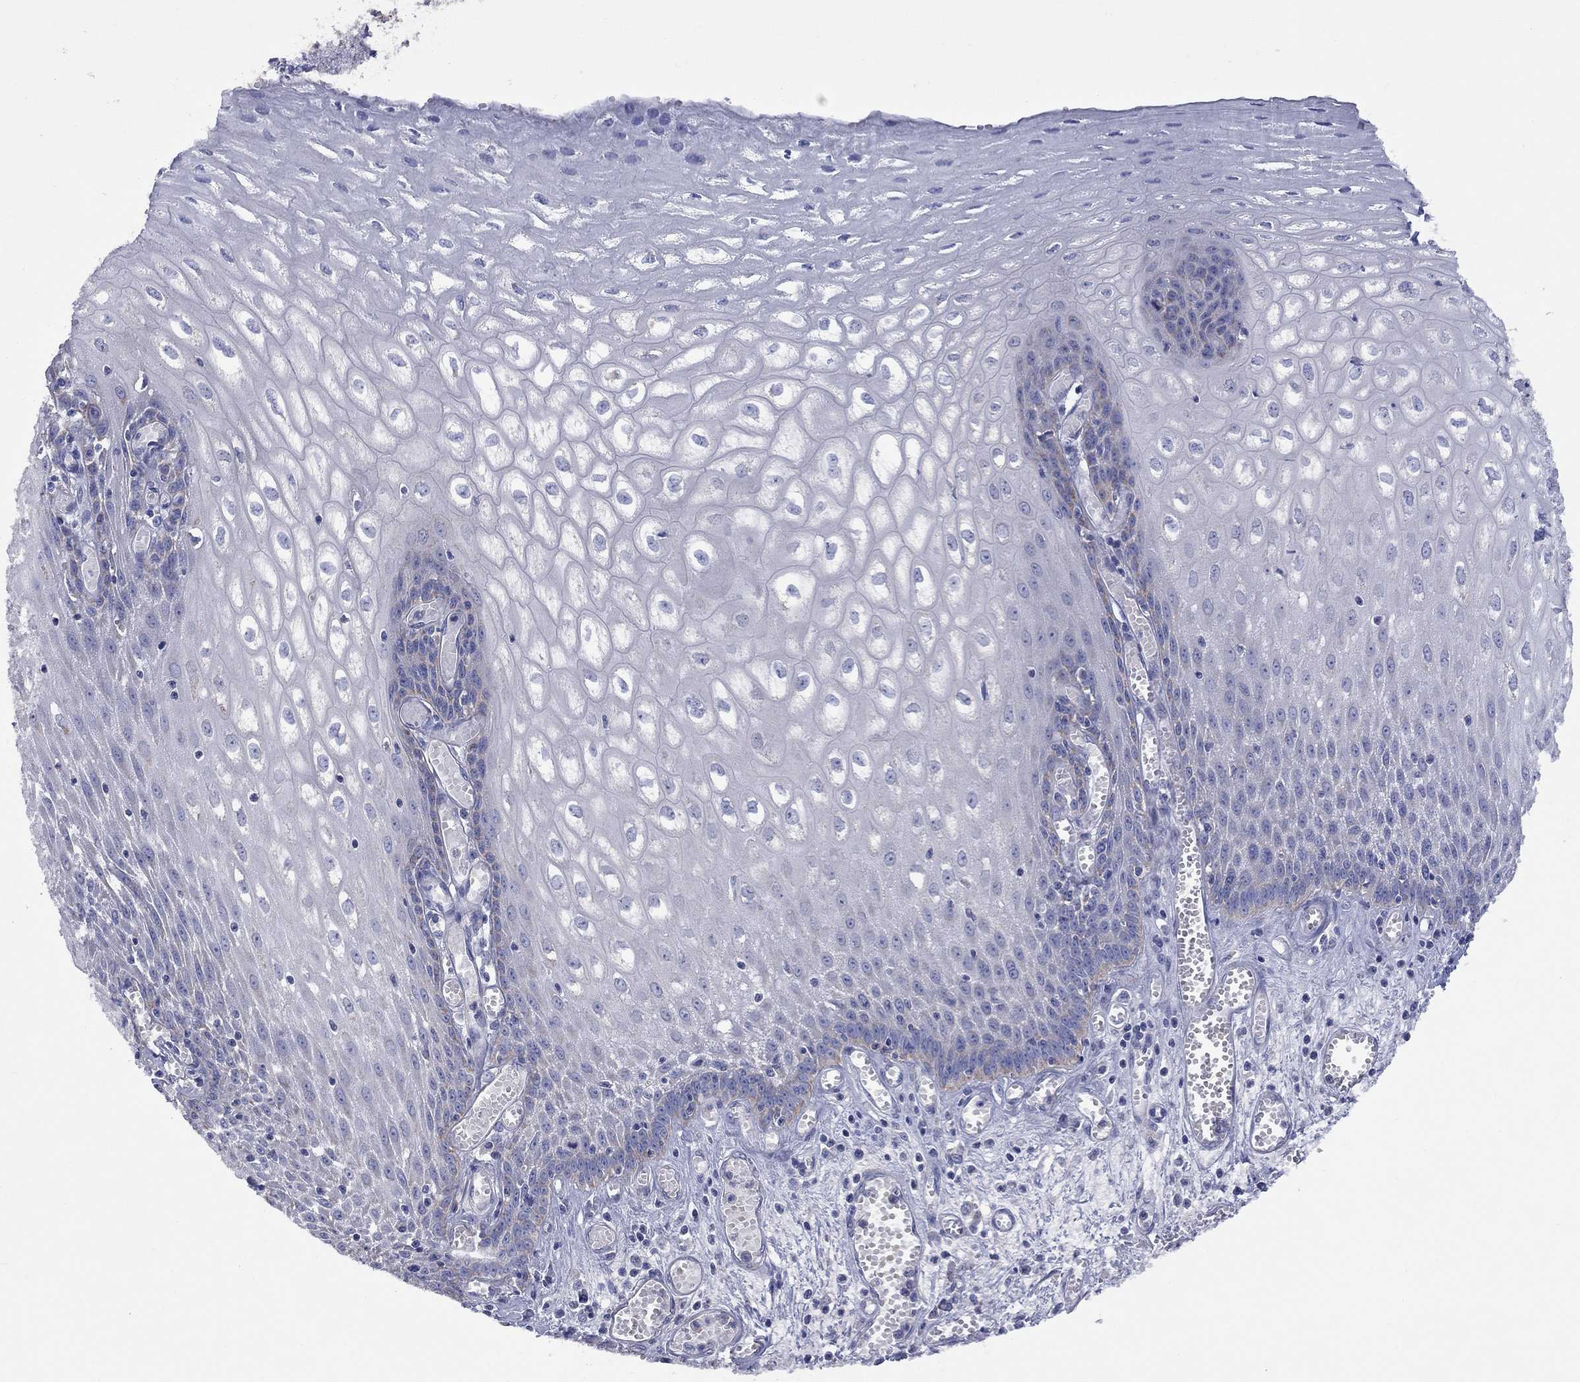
{"staining": {"intensity": "negative", "quantity": "none", "location": "none"}, "tissue": "esophagus", "cell_type": "Squamous epithelial cells", "image_type": "normal", "snomed": [{"axis": "morphology", "description": "Normal tissue, NOS"}, {"axis": "topography", "description": "Esophagus"}], "caption": "A high-resolution image shows immunohistochemistry (IHC) staining of benign esophagus, which exhibits no significant staining in squamous epithelial cells. The staining was performed using DAB (3,3'-diaminobenzidine) to visualize the protein expression in brown, while the nuclei were stained in blue with hematoxylin (Magnification: 20x).", "gene": "CLVS1", "patient": {"sex": "male", "age": 58}}